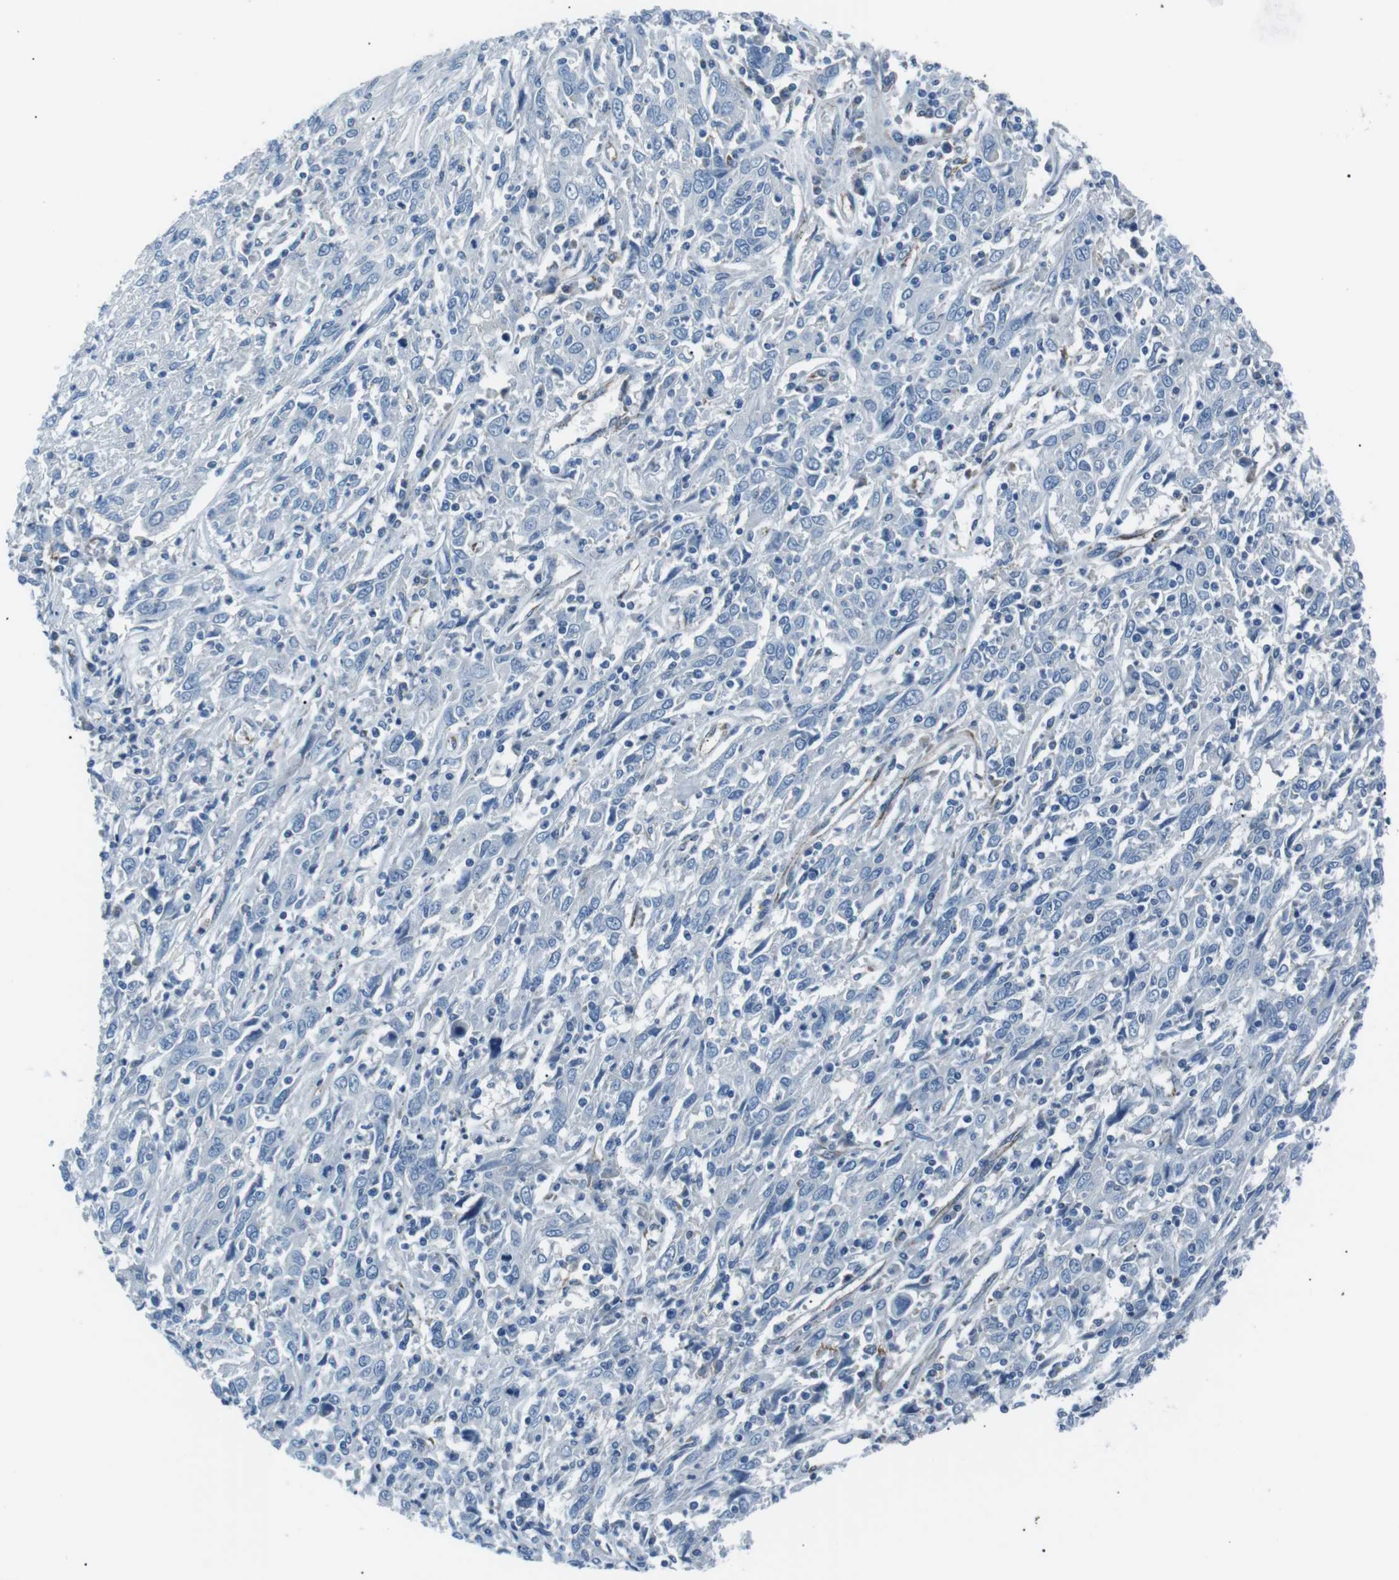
{"staining": {"intensity": "negative", "quantity": "none", "location": "none"}, "tissue": "cervical cancer", "cell_type": "Tumor cells", "image_type": "cancer", "snomed": [{"axis": "morphology", "description": "Squamous cell carcinoma, NOS"}, {"axis": "topography", "description": "Cervix"}], "caption": "Micrograph shows no significant protein positivity in tumor cells of cervical cancer.", "gene": "CSF2RA", "patient": {"sex": "female", "age": 46}}